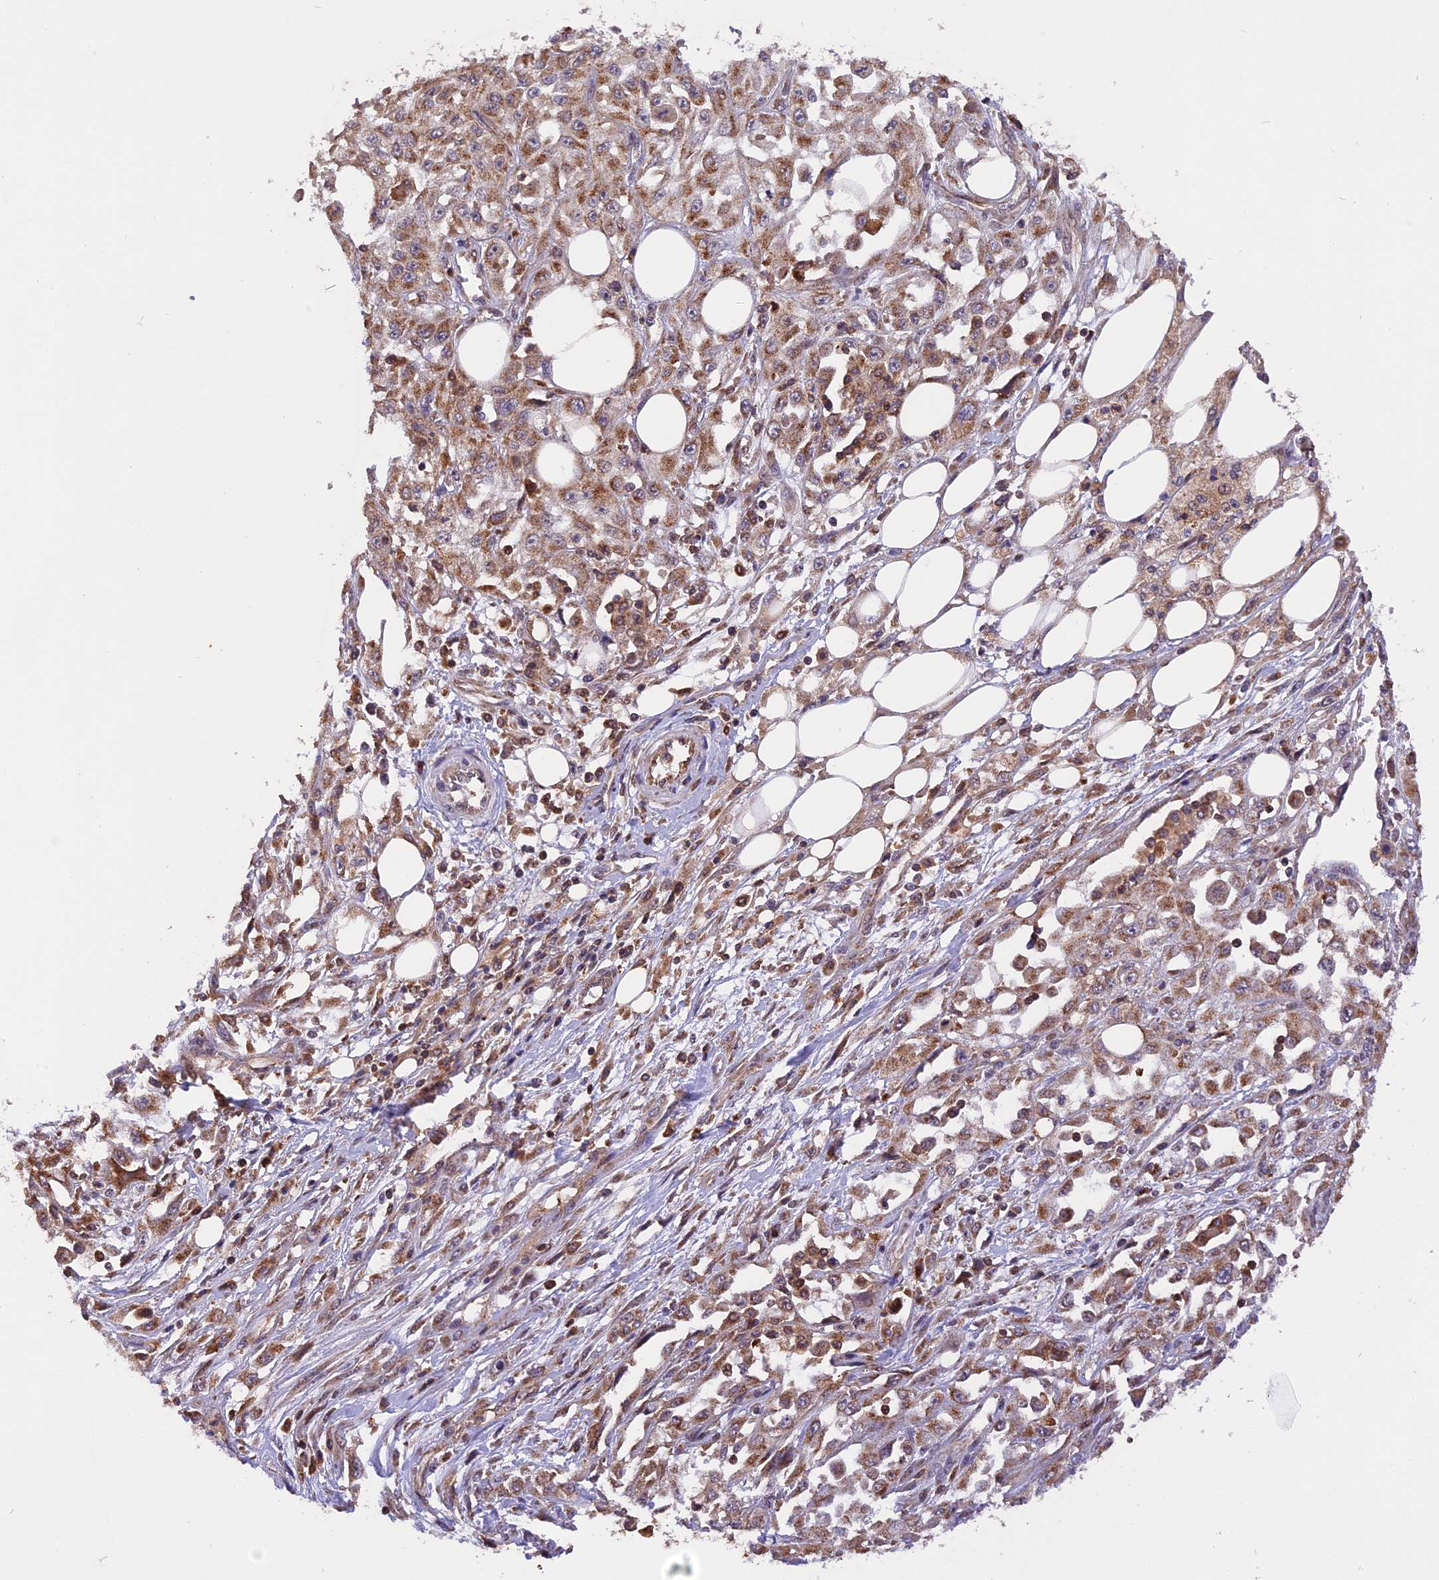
{"staining": {"intensity": "moderate", "quantity": ">75%", "location": "cytoplasmic/membranous"}, "tissue": "skin cancer", "cell_type": "Tumor cells", "image_type": "cancer", "snomed": [{"axis": "morphology", "description": "Squamous cell carcinoma, NOS"}, {"axis": "morphology", "description": "Squamous cell carcinoma, metastatic, NOS"}, {"axis": "topography", "description": "Skin"}, {"axis": "topography", "description": "Lymph node"}], "caption": "A photomicrograph showing moderate cytoplasmic/membranous positivity in approximately >75% of tumor cells in skin squamous cell carcinoma, as visualized by brown immunohistochemical staining.", "gene": "PEX3", "patient": {"sex": "male", "age": 75}}